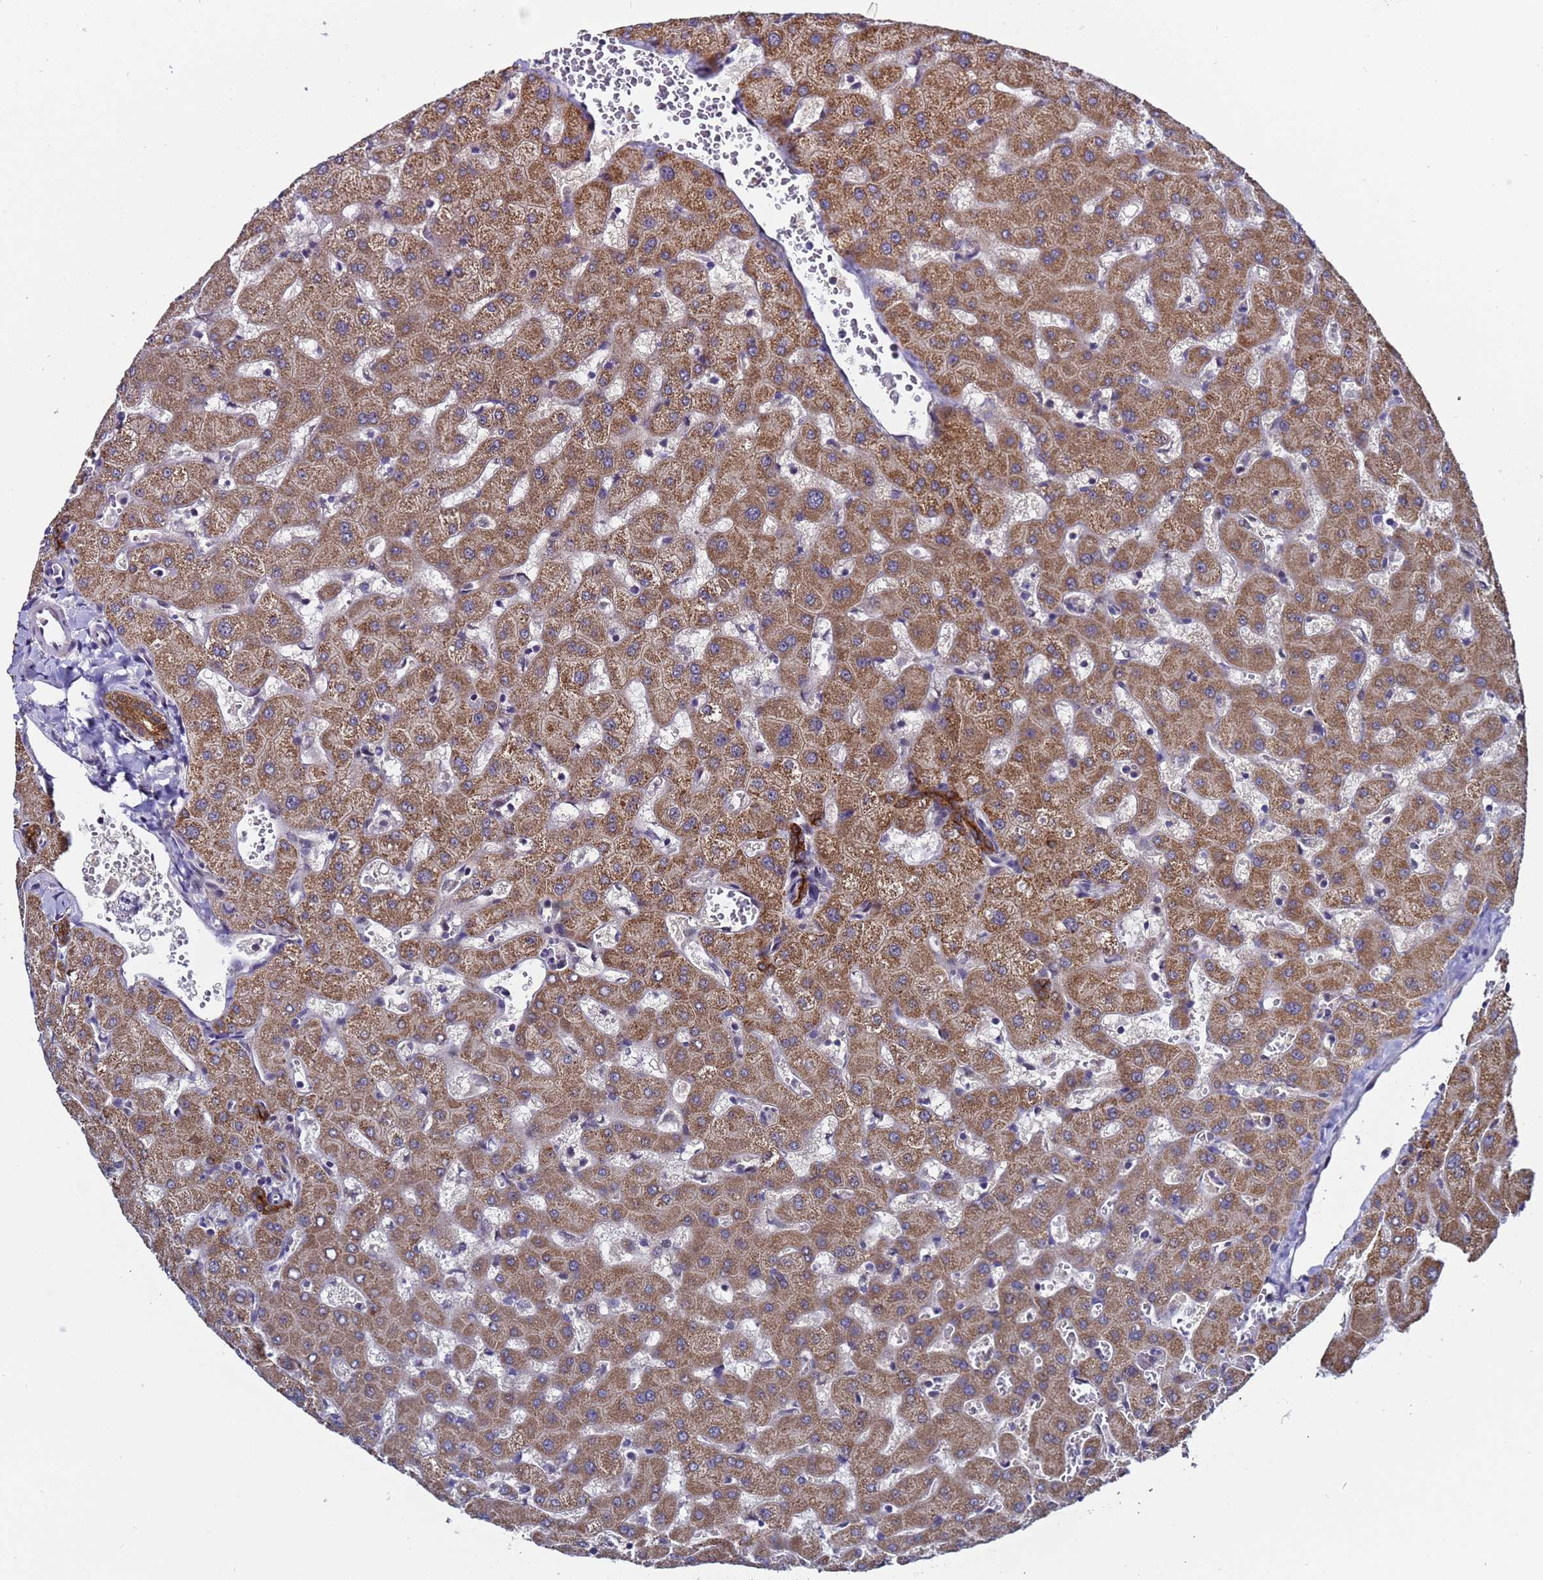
{"staining": {"intensity": "strong", "quantity": ">75%", "location": "cytoplasmic/membranous"}, "tissue": "liver", "cell_type": "Cholangiocytes", "image_type": "normal", "snomed": [{"axis": "morphology", "description": "Normal tissue, NOS"}, {"axis": "topography", "description": "Liver"}], "caption": "Immunohistochemistry (IHC) photomicrograph of benign liver: liver stained using immunohistochemistry (IHC) shows high levels of strong protein expression localized specifically in the cytoplasmic/membranous of cholangiocytes, appearing as a cytoplasmic/membranous brown color.", "gene": "ANAPC13", "patient": {"sex": "female", "age": 63}}